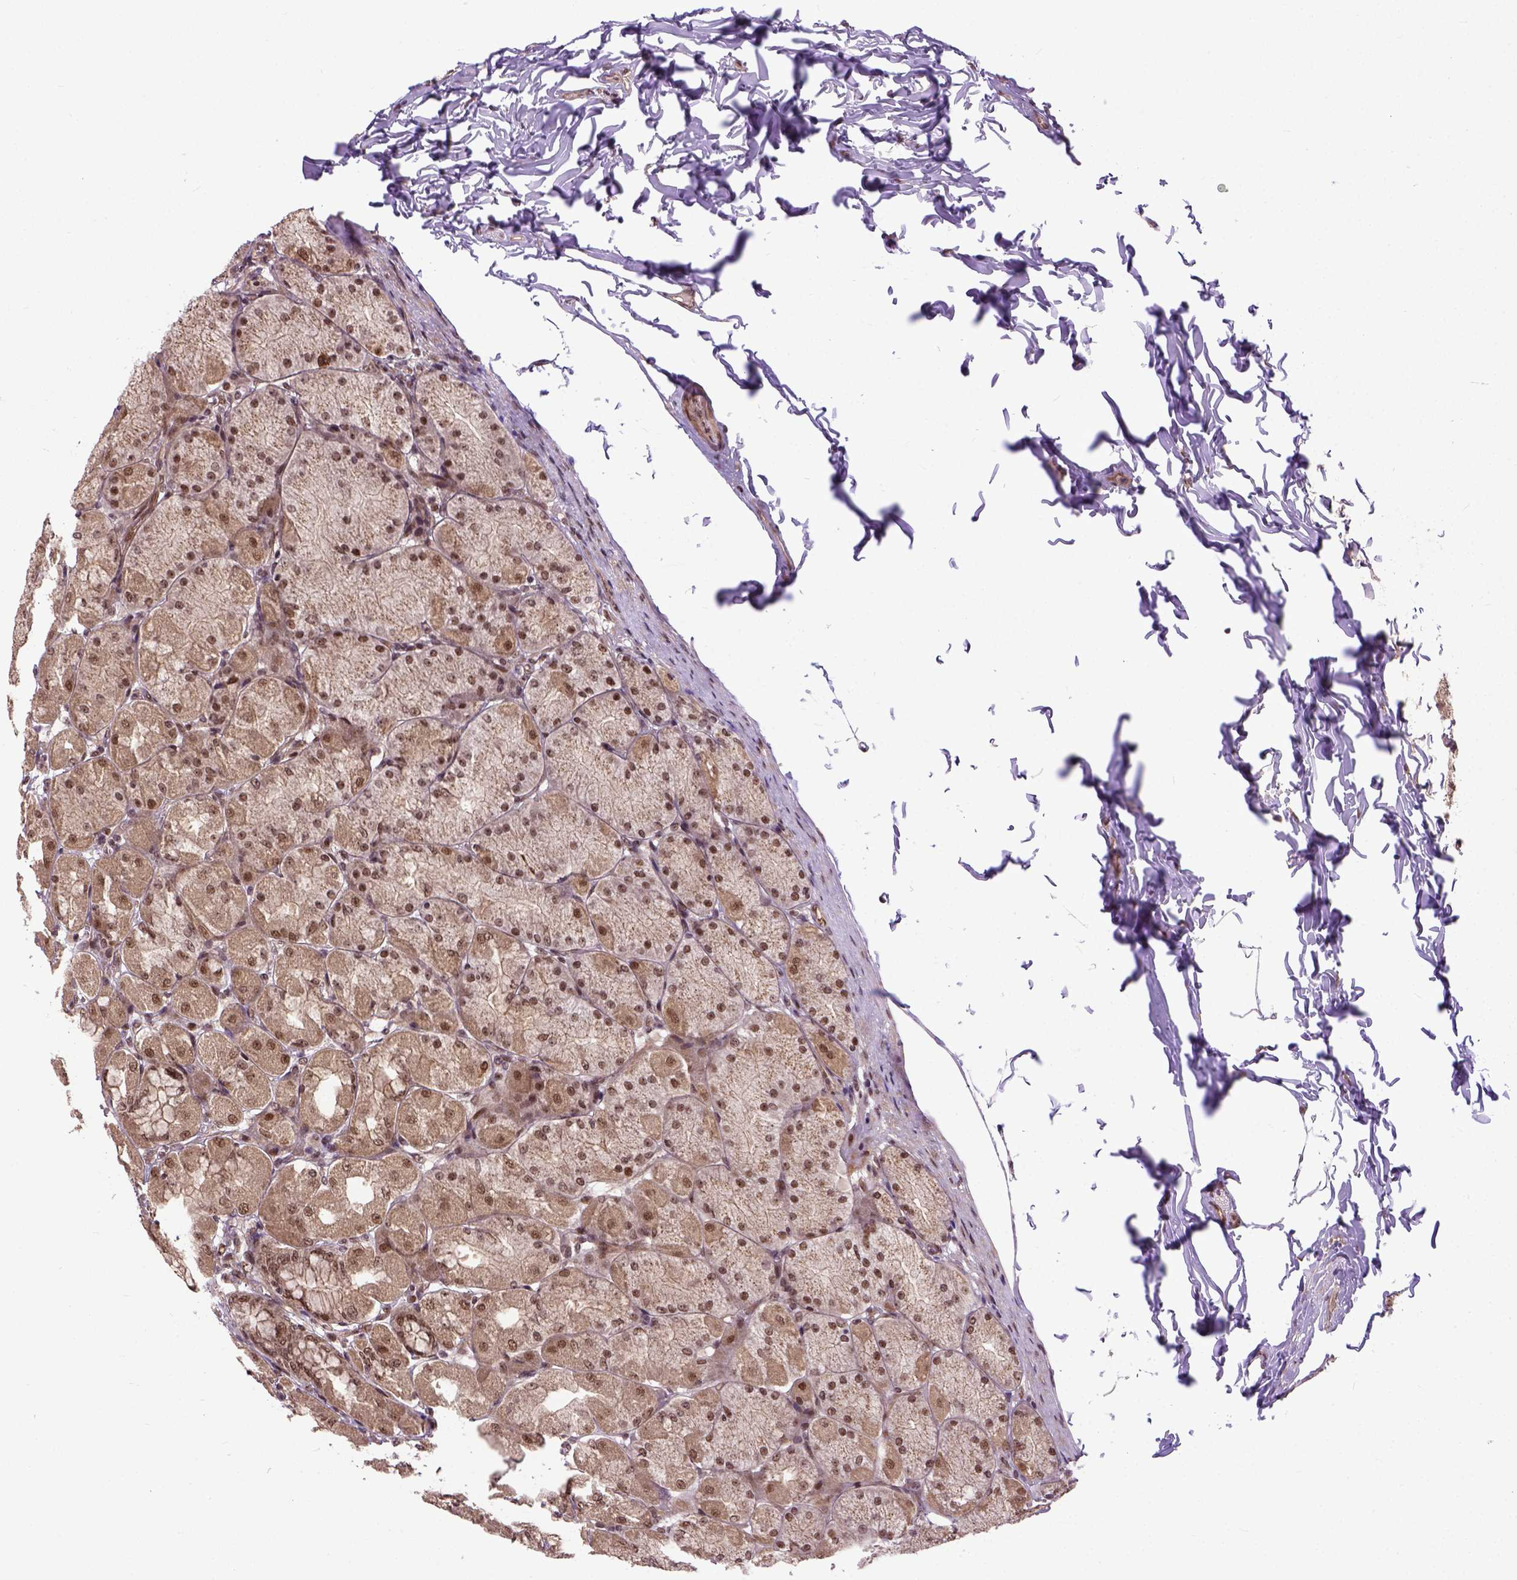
{"staining": {"intensity": "moderate", "quantity": ">75%", "location": "nuclear"}, "tissue": "stomach", "cell_type": "Glandular cells", "image_type": "normal", "snomed": [{"axis": "morphology", "description": "Normal tissue, NOS"}, {"axis": "topography", "description": "Stomach, upper"}], "caption": "IHC histopathology image of unremarkable human stomach stained for a protein (brown), which exhibits medium levels of moderate nuclear staining in approximately >75% of glandular cells.", "gene": "ZNF630", "patient": {"sex": "female", "age": 56}}